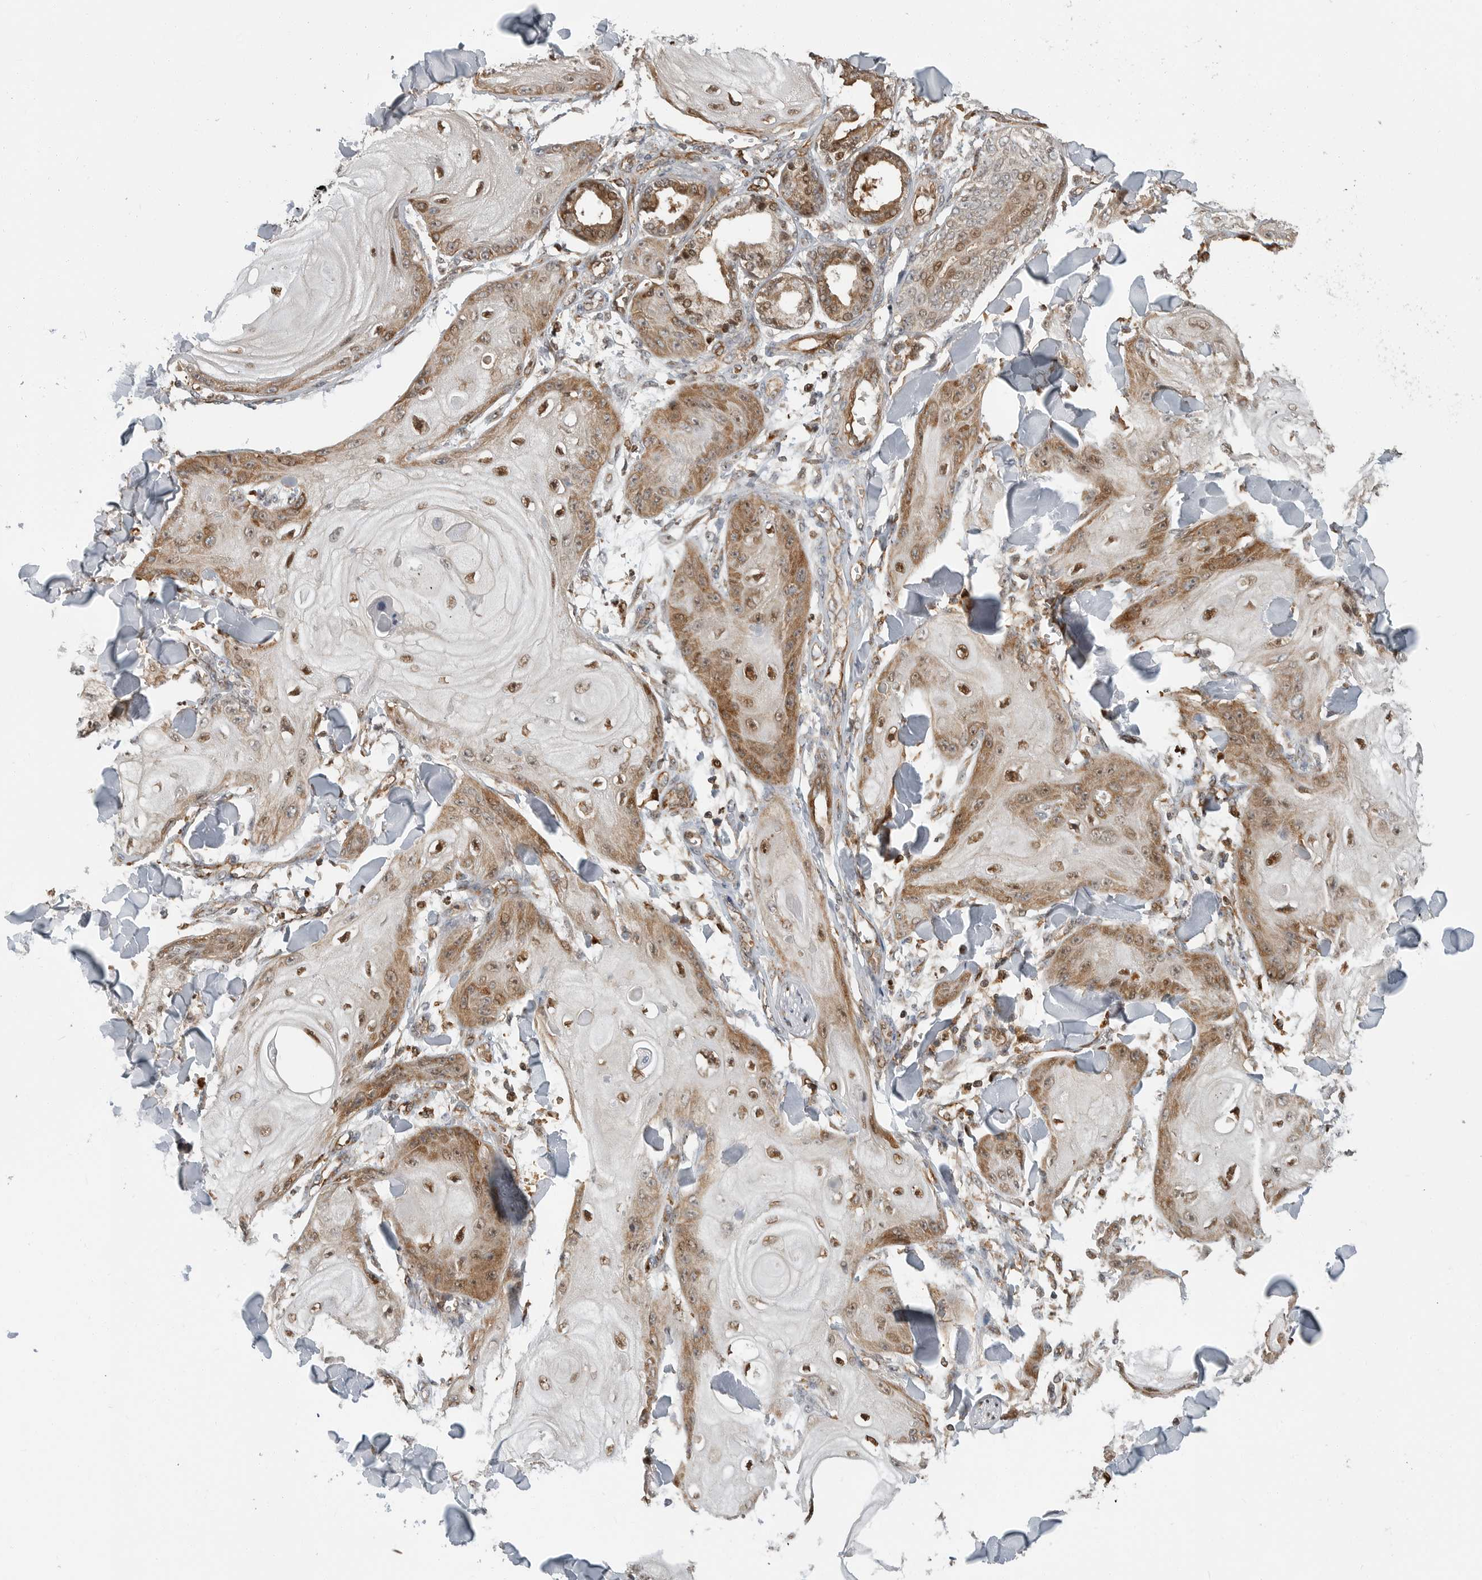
{"staining": {"intensity": "moderate", "quantity": ">75%", "location": "cytoplasmic/membranous,nuclear"}, "tissue": "skin cancer", "cell_type": "Tumor cells", "image_type": "cancer", "snomed": [{"axis": "morphology", "description": "Squamous cell carcinoma, NOS"}, {"axis": "topography", "description": "Skin"}], "caption": "Brown immunohistochemical staining in skin cancer displays moderate cytoplasmic/membranous and nuclear positivity in about >75% of tumor cells.", "gene": "STRAP", "patient": {"sex": "male", "age": 74}}